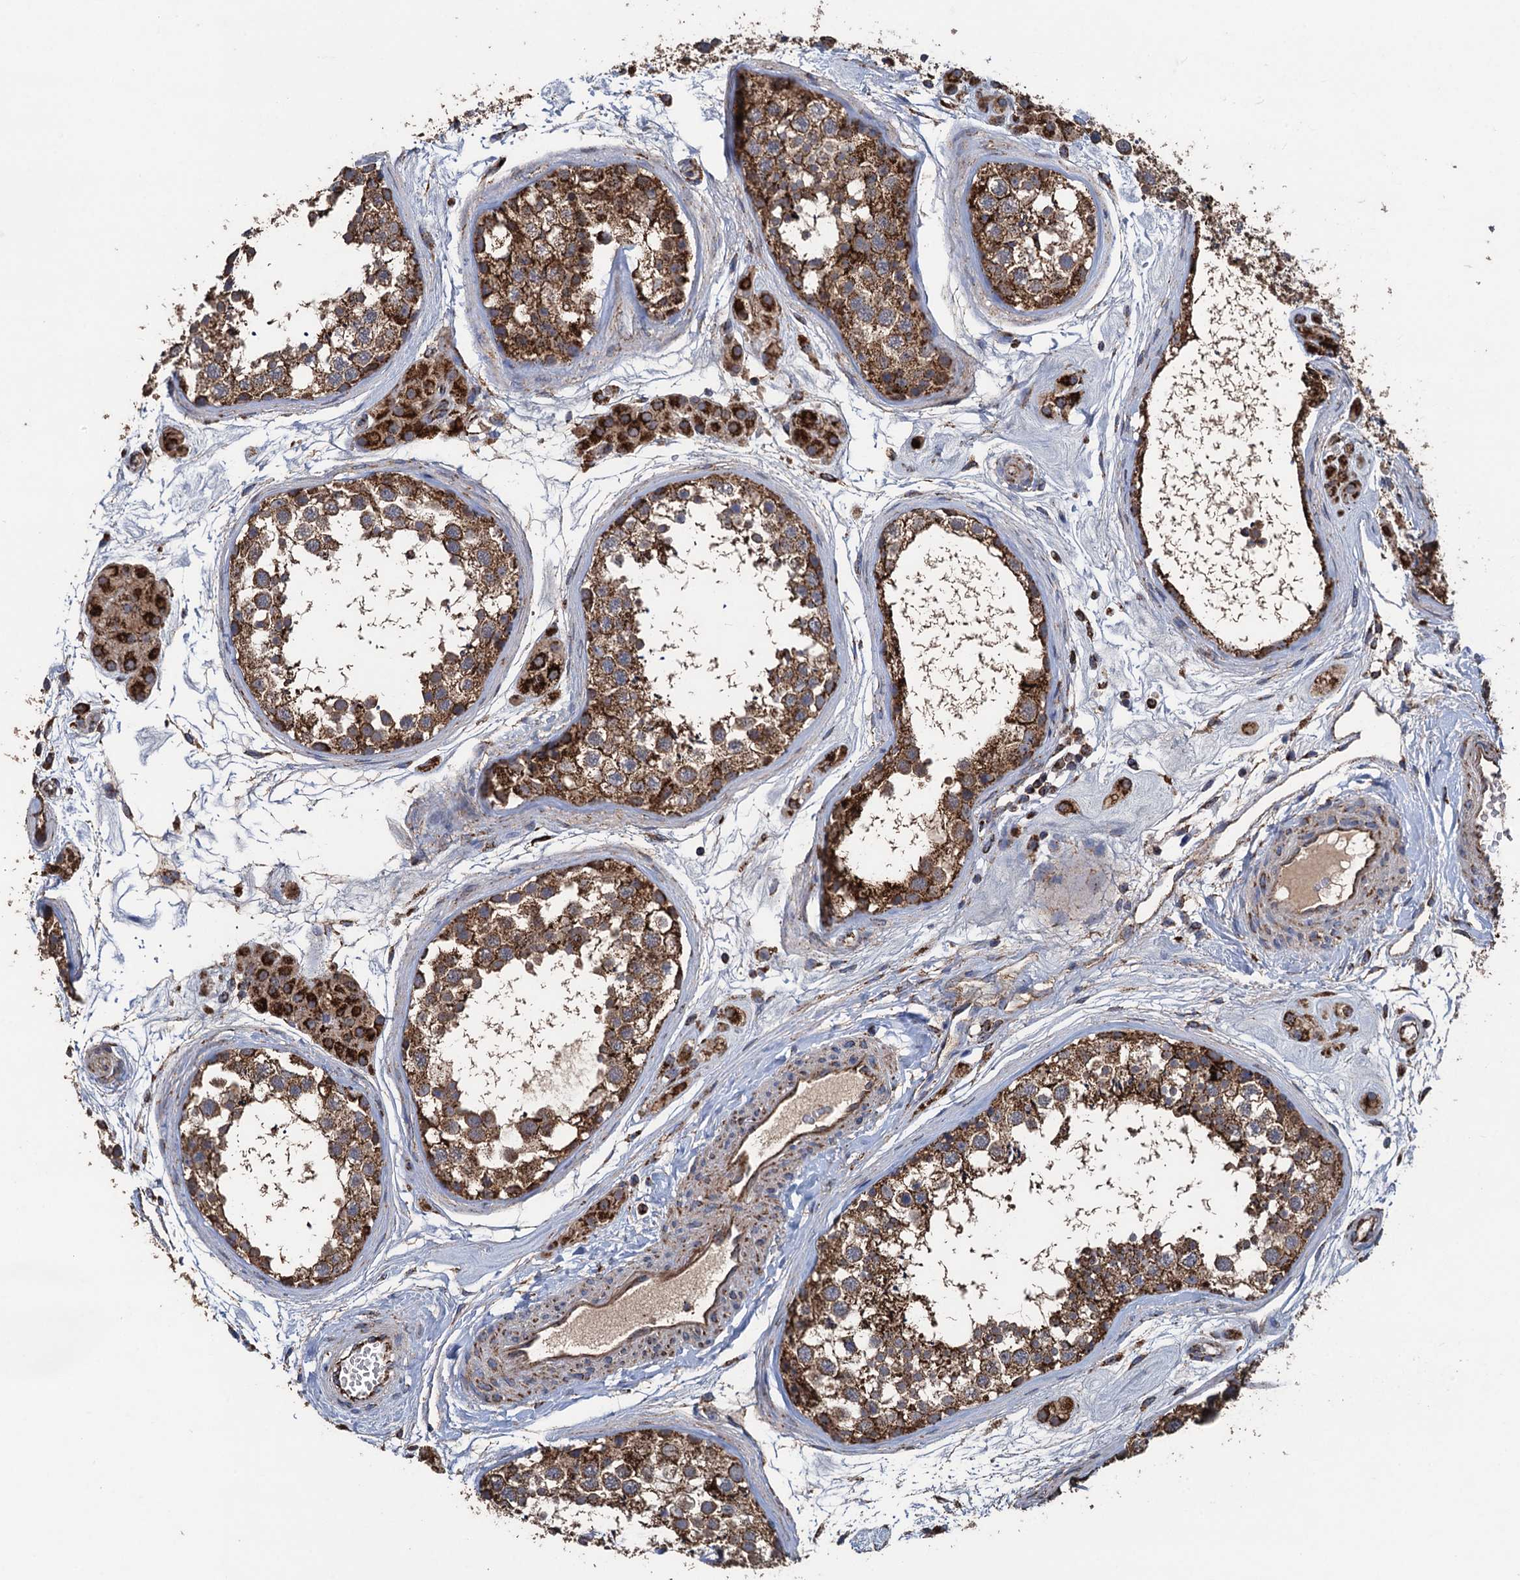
{"staining": {"intensity": "strong", "quantity": ">75%", "location": "cytoplasmic/membranous"}, "tissue": "testis", "cell_type": "Cells in seminiferous ducts", "image_type": "normal", "snomed": [{"axis": "morphology", "description": "Normal tissue, NOS"}, {"axis": "topography", "description": "Testis"}], "caption": "Unremarkable testis shows strong cytoplasmic/membranous positivity in approximately >75% of cells in seminiferous ducts.", "gene": "DGLUCY", "patient": {"sex": "male", "age": 56}}